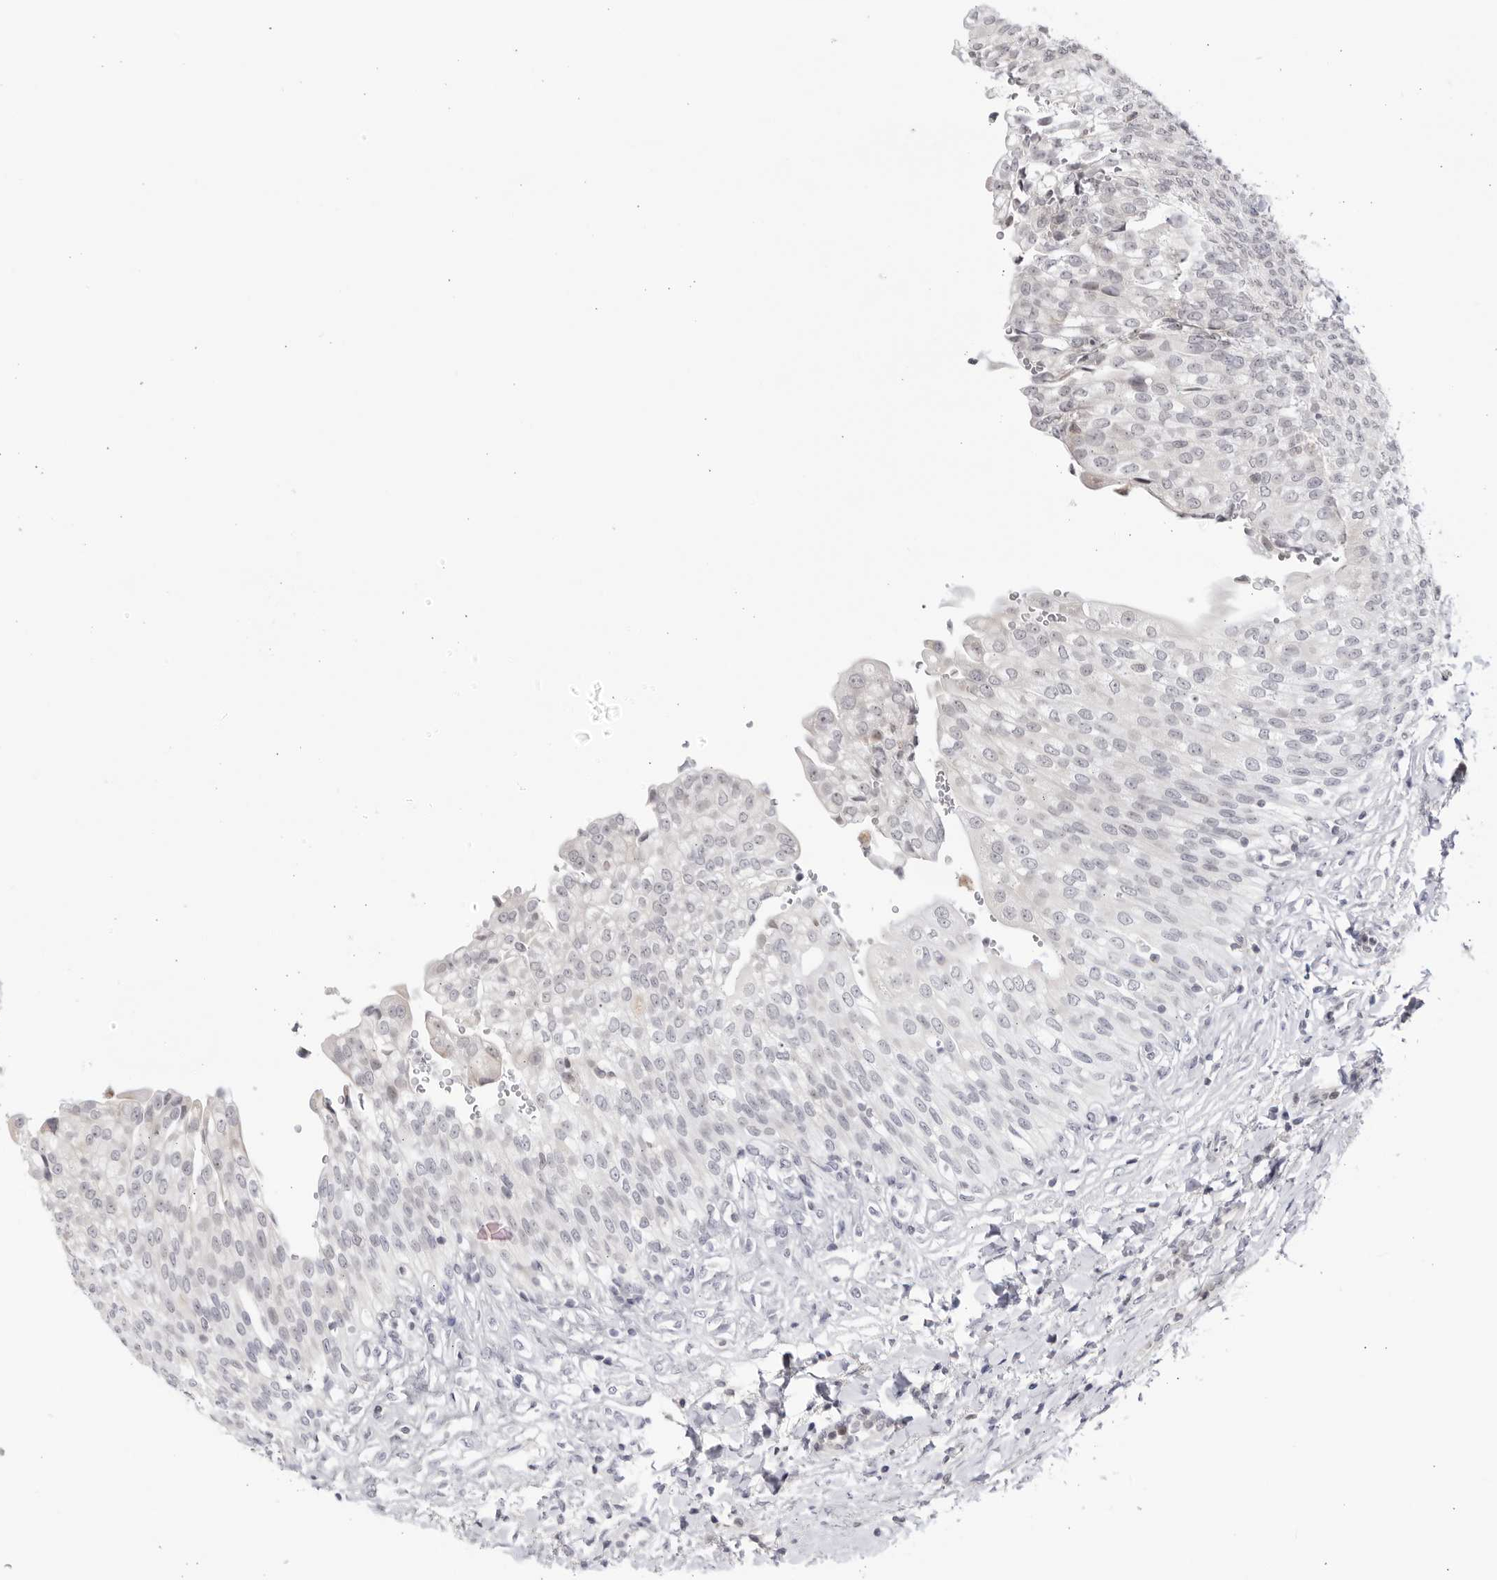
{"staining": {"intensity": "negative", "quantity": "none", "location": "none"}, "tissue": "urinary bladder", "cell_type": "Urothelial cells", "image_type": "normal", "snomed": [{"axis": "morphology", "description": "Urothelial carcinoma, High grade"}, {"axis": "topography", "description": "Urinary bladder"}], "caption": "IHC histopathology image of benign urinary bladder: human urinary bladder stained with DAB demonstrates no significant protein positivity in urothelial cells.", "gene": "CNBD1", "patient": {"sex": "male", "age": 46}}